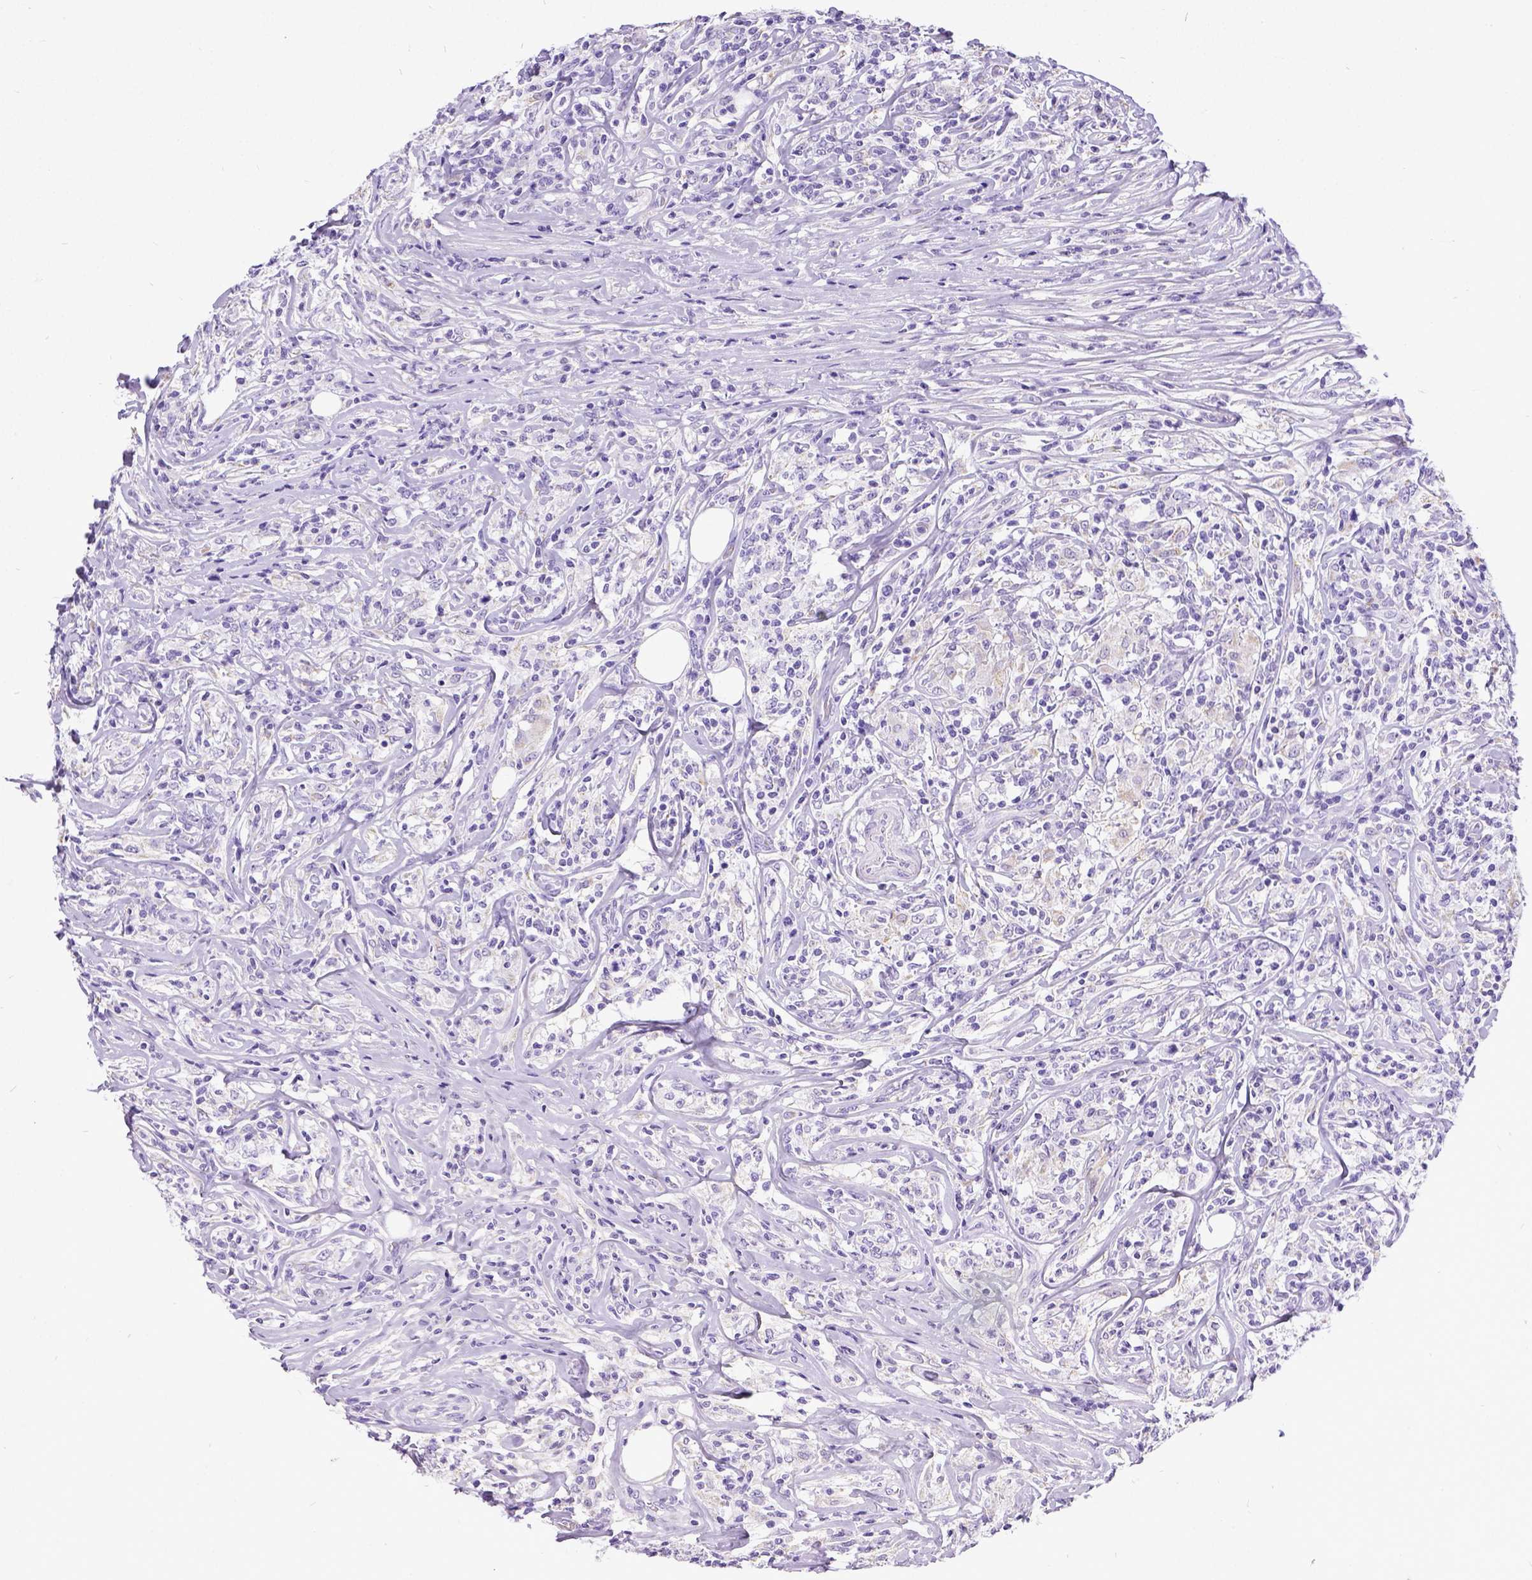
{"staining": {"intensity": "negative", "quantity": "none", "location": "none"}, "tissue": "lymphoma", "cell_type": "Tumor cells", "image_type": "cancer", "snomed": [{"axis": "morphology", "description": "Malignant lymphoma, non-Hodgkin's type, High grade"}, {"axis": "topography", "description": "Lymph node"}], "caption": "The histopathology image displays no significant staining in tumor cells of lymphoma.", "gene": "SATB2", "patient": {"sex": "female", "age": 84}}